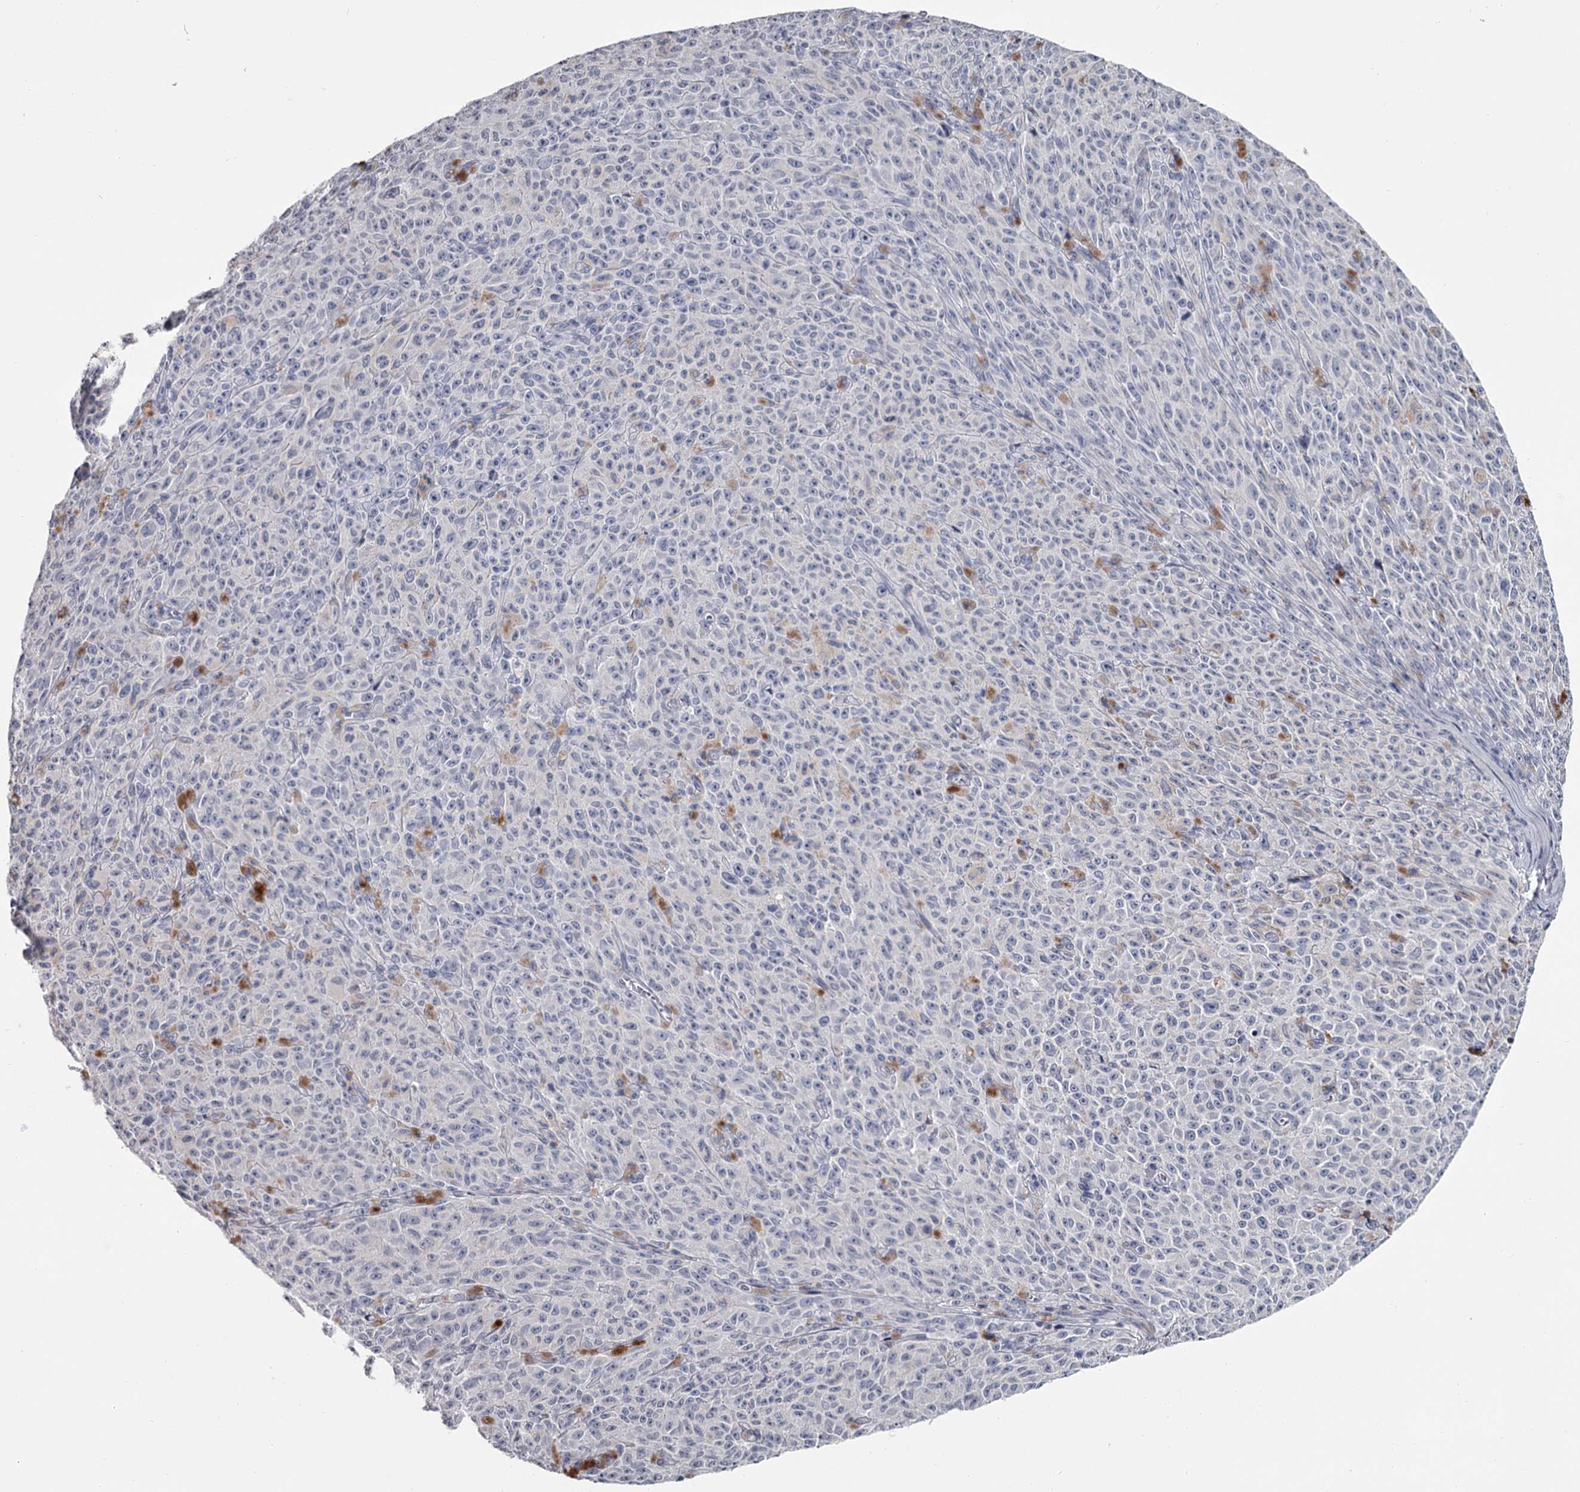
{"staining": {"intensity": "negative", "quantity": "none", "location": "none"}, "tissue": "melanoma", "cell_type": "Tumor cells", "image_type": "cancer", "snomed": [{"axis": "morphology", "description": "Malignant melanoma, NOS"}, {"axis": "topography", "description": "Skin"}], "caption": "A high-resolution image shows IHC staining of malignant melanoma, which reveals no significant staining in tumor cells. (IHC, brightfield microscopy, high magnification).", "gene": "DAO", "patient": {"sex": "female", "age": 82}}